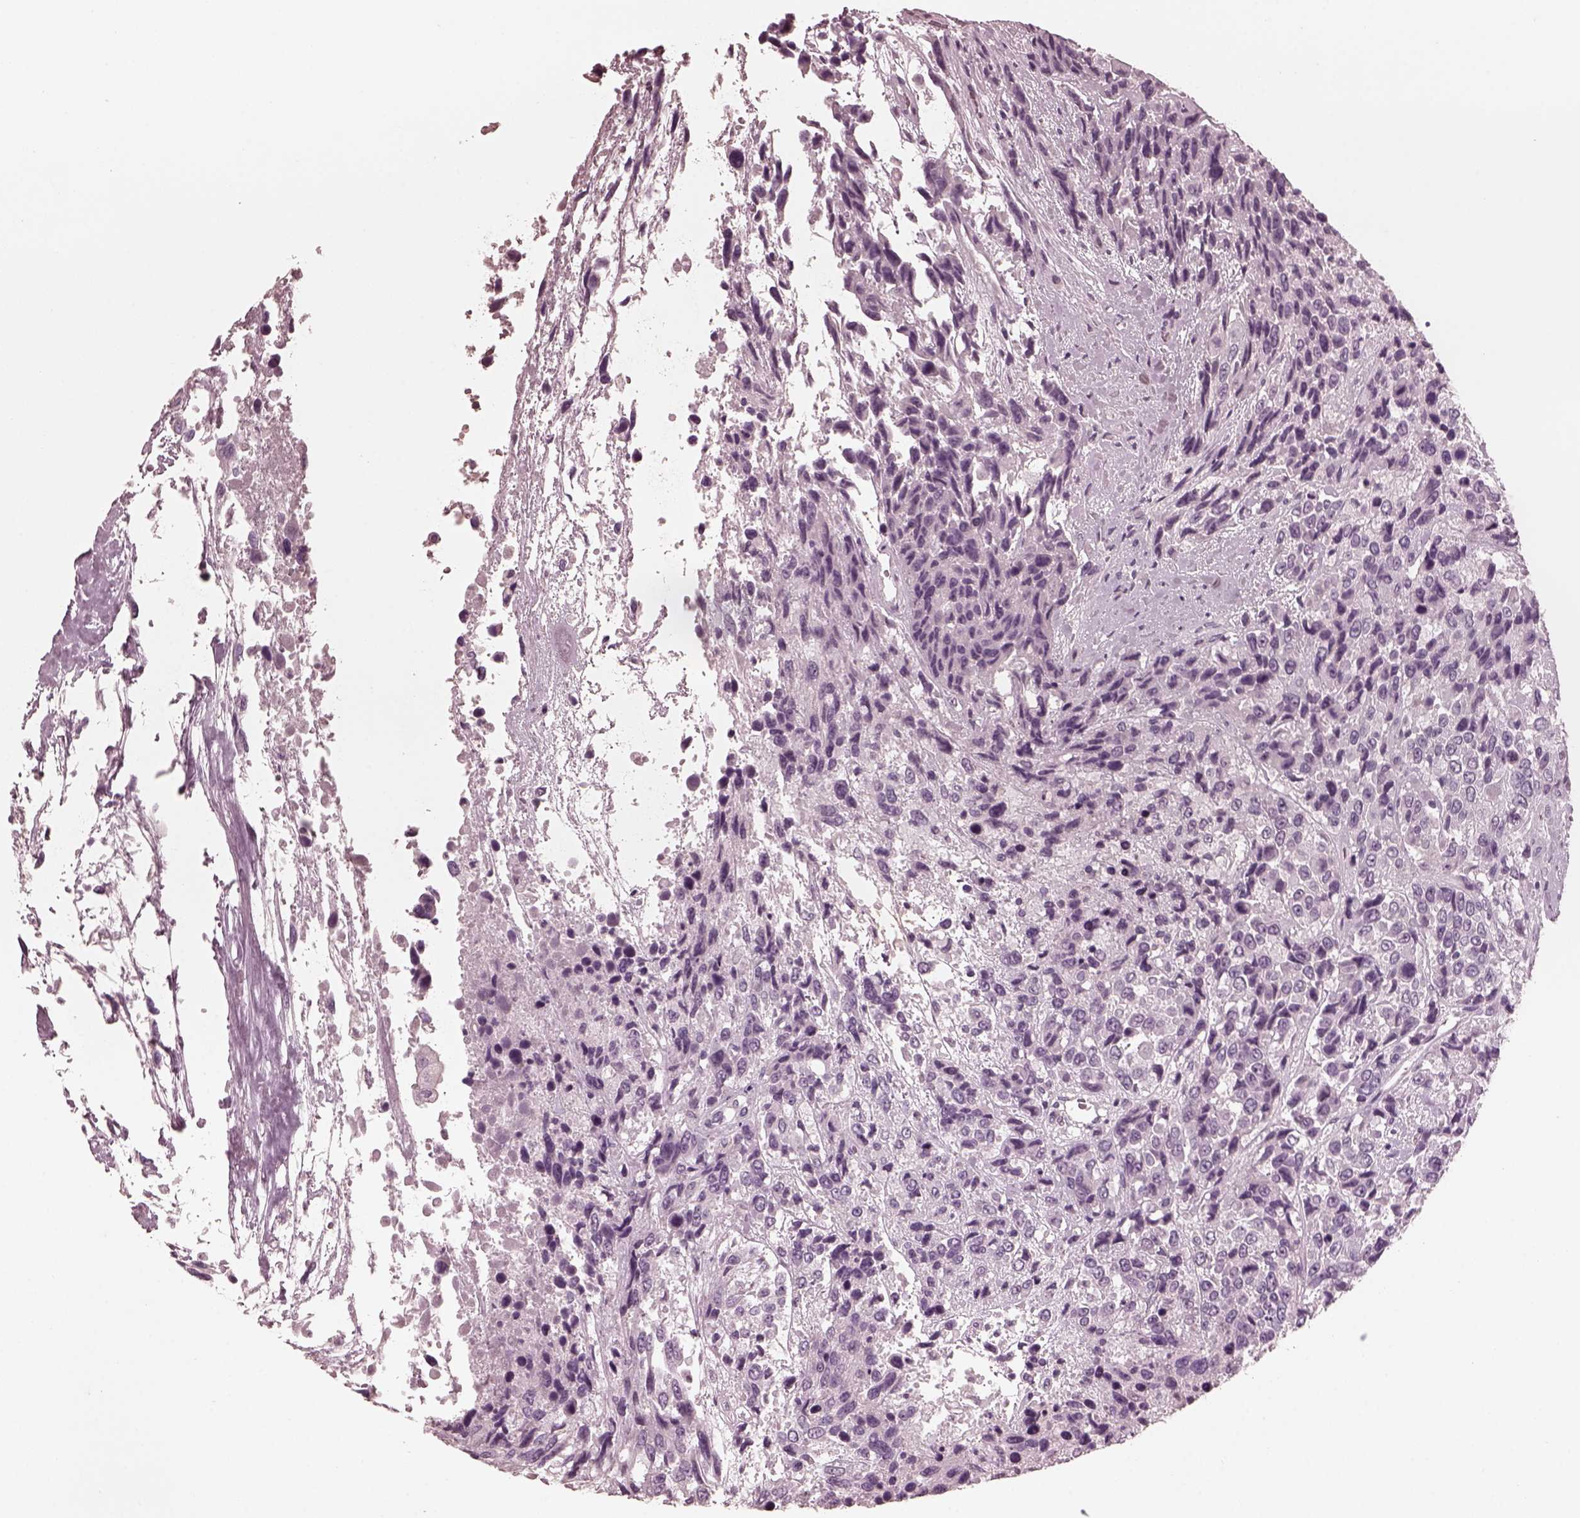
{"staining": {"intensity": "negative", "quantity": "none", "location": "none"}, "tissue": "urothelial cancer", "cell_type": "Tumor cells", "image_type": "cancer", "snomed": [{"axis": "morphology", "description": "Urothelial carcinoma, High grade"}, {"axis": "topography", "description": "Urinary bladder"}], "caption": "A micrograph of human high-grade urothelial carcinoma is negative for staining in tumor cells. (Immunohistochemistry, brightfield microscopy, high magnification).", "gene": "CGA", "patient": {"sex": "female", "age": 70}}